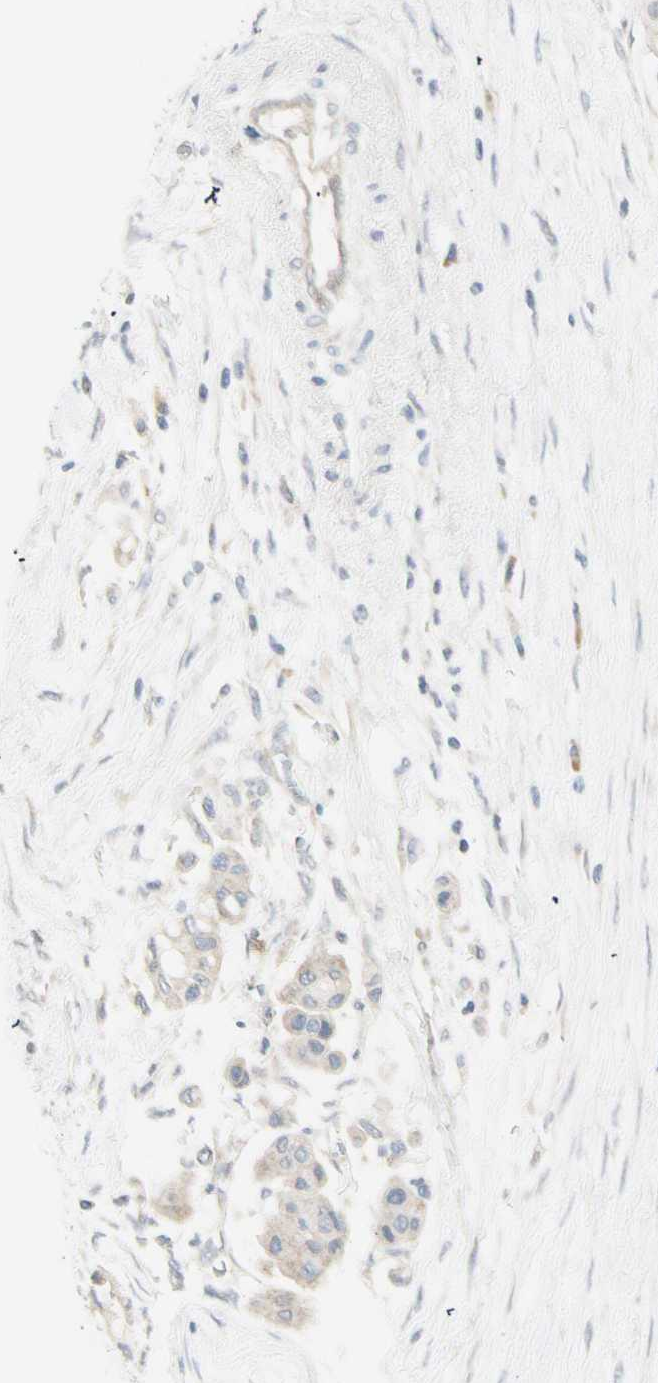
{"staining": {"intensity": "weak", "quantity": "25%-75%", "location": "cytoplasmic/membranous"}, "tissue": "colorectal cancer", "cell_type": "Tumor cells", "image_type": "cancer", "snomed": [{"axis": "morphology", "description": "Normal tissue, NOS"}, {"axis": "morphology", "description": "Adenocarcinoma, NOS"}, {"axis": "topography", "description": "Colon"}], "caption": "The image reveals staining of adenocarcinoma (colorectal), revealing weak cytoplasmic/membranous protein expression (brown color) within tumor cells. The staining was performed using DAB (3,3'-diaminobenzidine), with brown indicating positive protein expression. Nuclei are stained blue with hematoxylin.", "gene": "GPR153", "patient": {"sex": "male", "age": 82}}